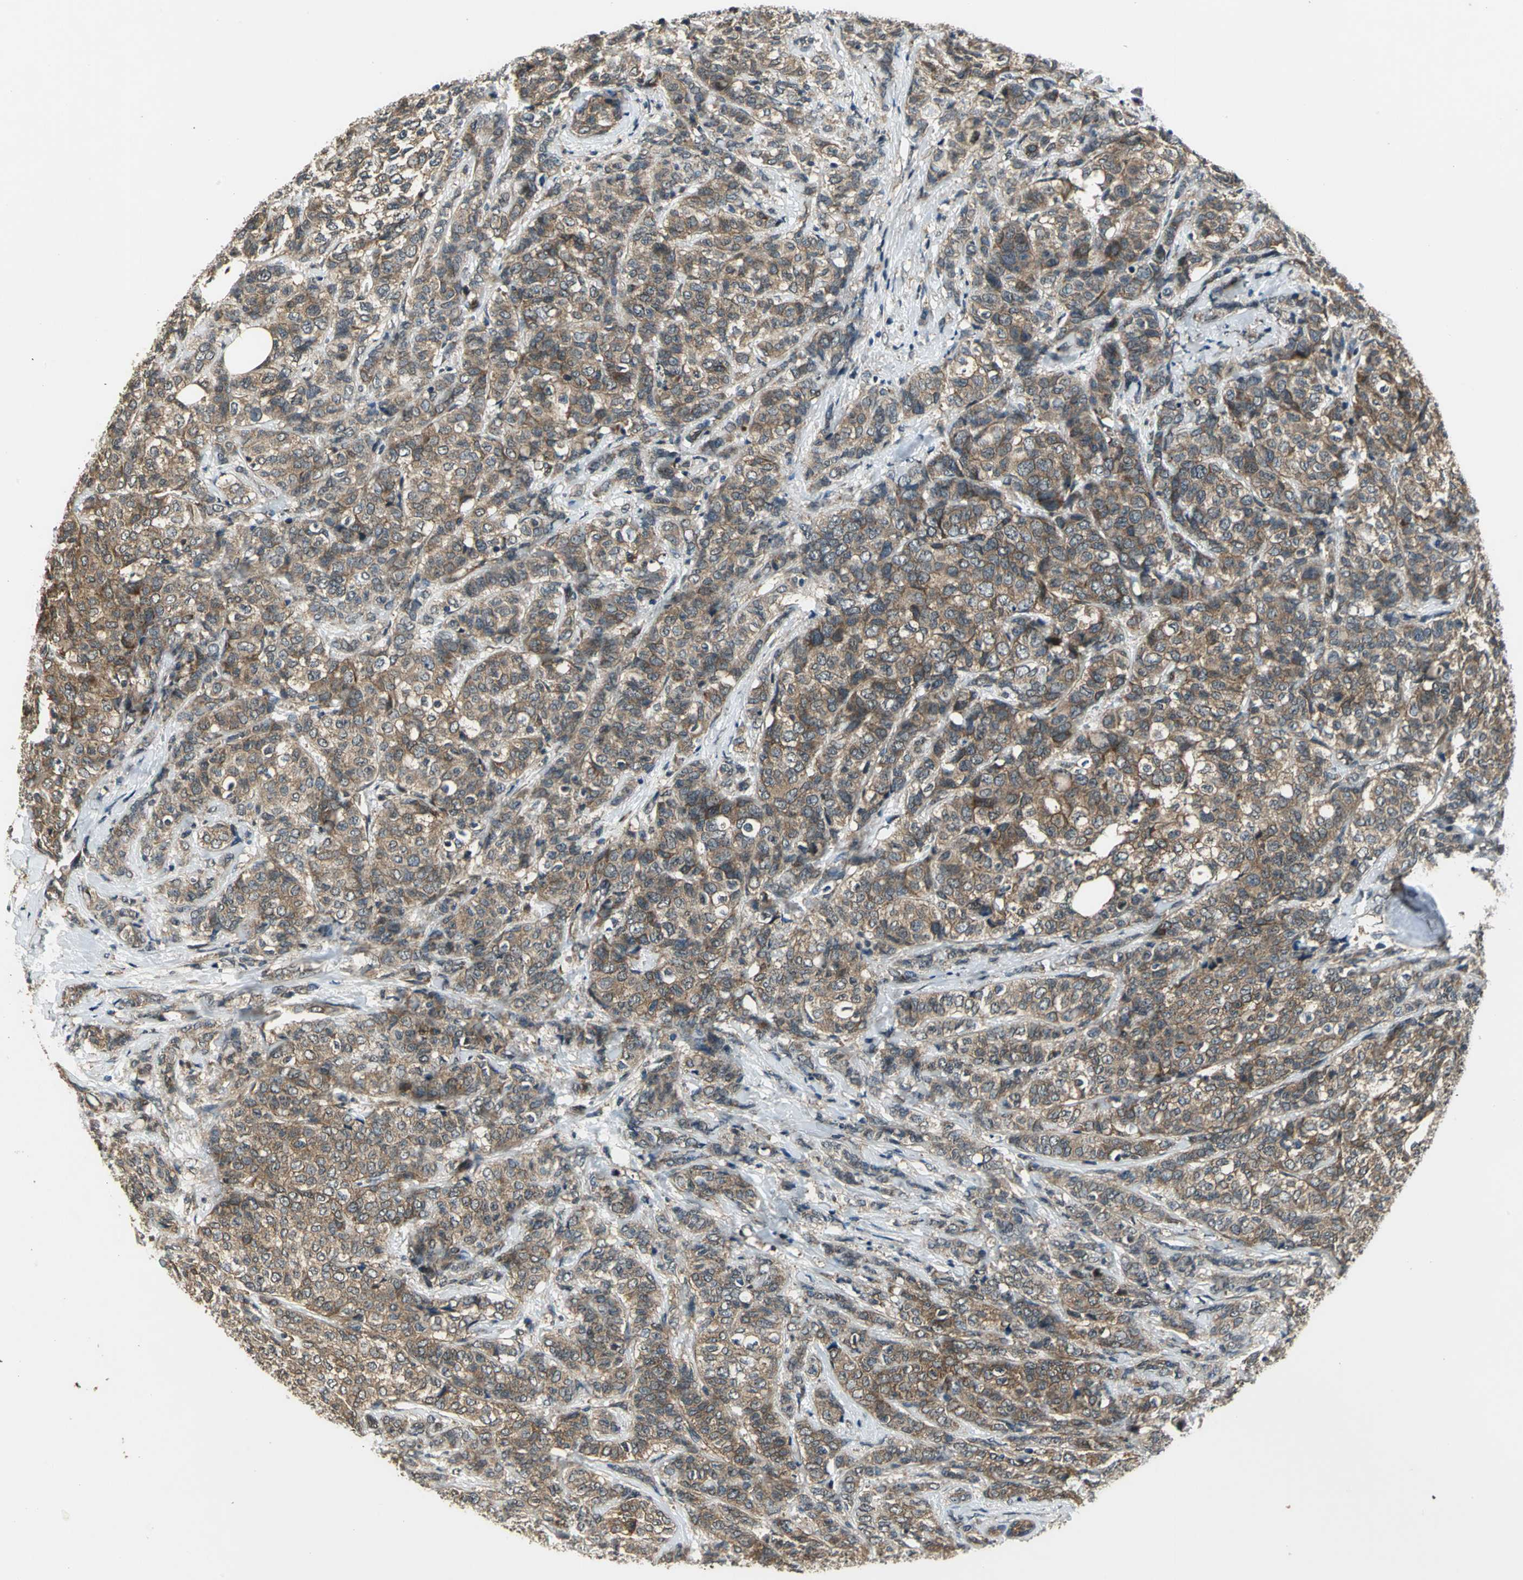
{"staining": {"intensity": "moderate", "quantity": ">75%", "location": "cytoplasmic/membranous"}, "tissue": "breast cancer", "cell_type": "Tumor cells", "image_type": "cancer", "snomed": [{"axis": "morphology", "description": "Lobular carcinoma"}, {"axis": "topography", "description": "Breast"}], "caption": "Protein staining reveals moderate cytoplasmic/membranous positivity in approximately >75% of tumor cells in lobular carcinoma (breast). (DAB IHC with brightfield microscopy, high magnification).", "gene": "EIF2B2", "patient": {"sex": "female", "age": 60}}